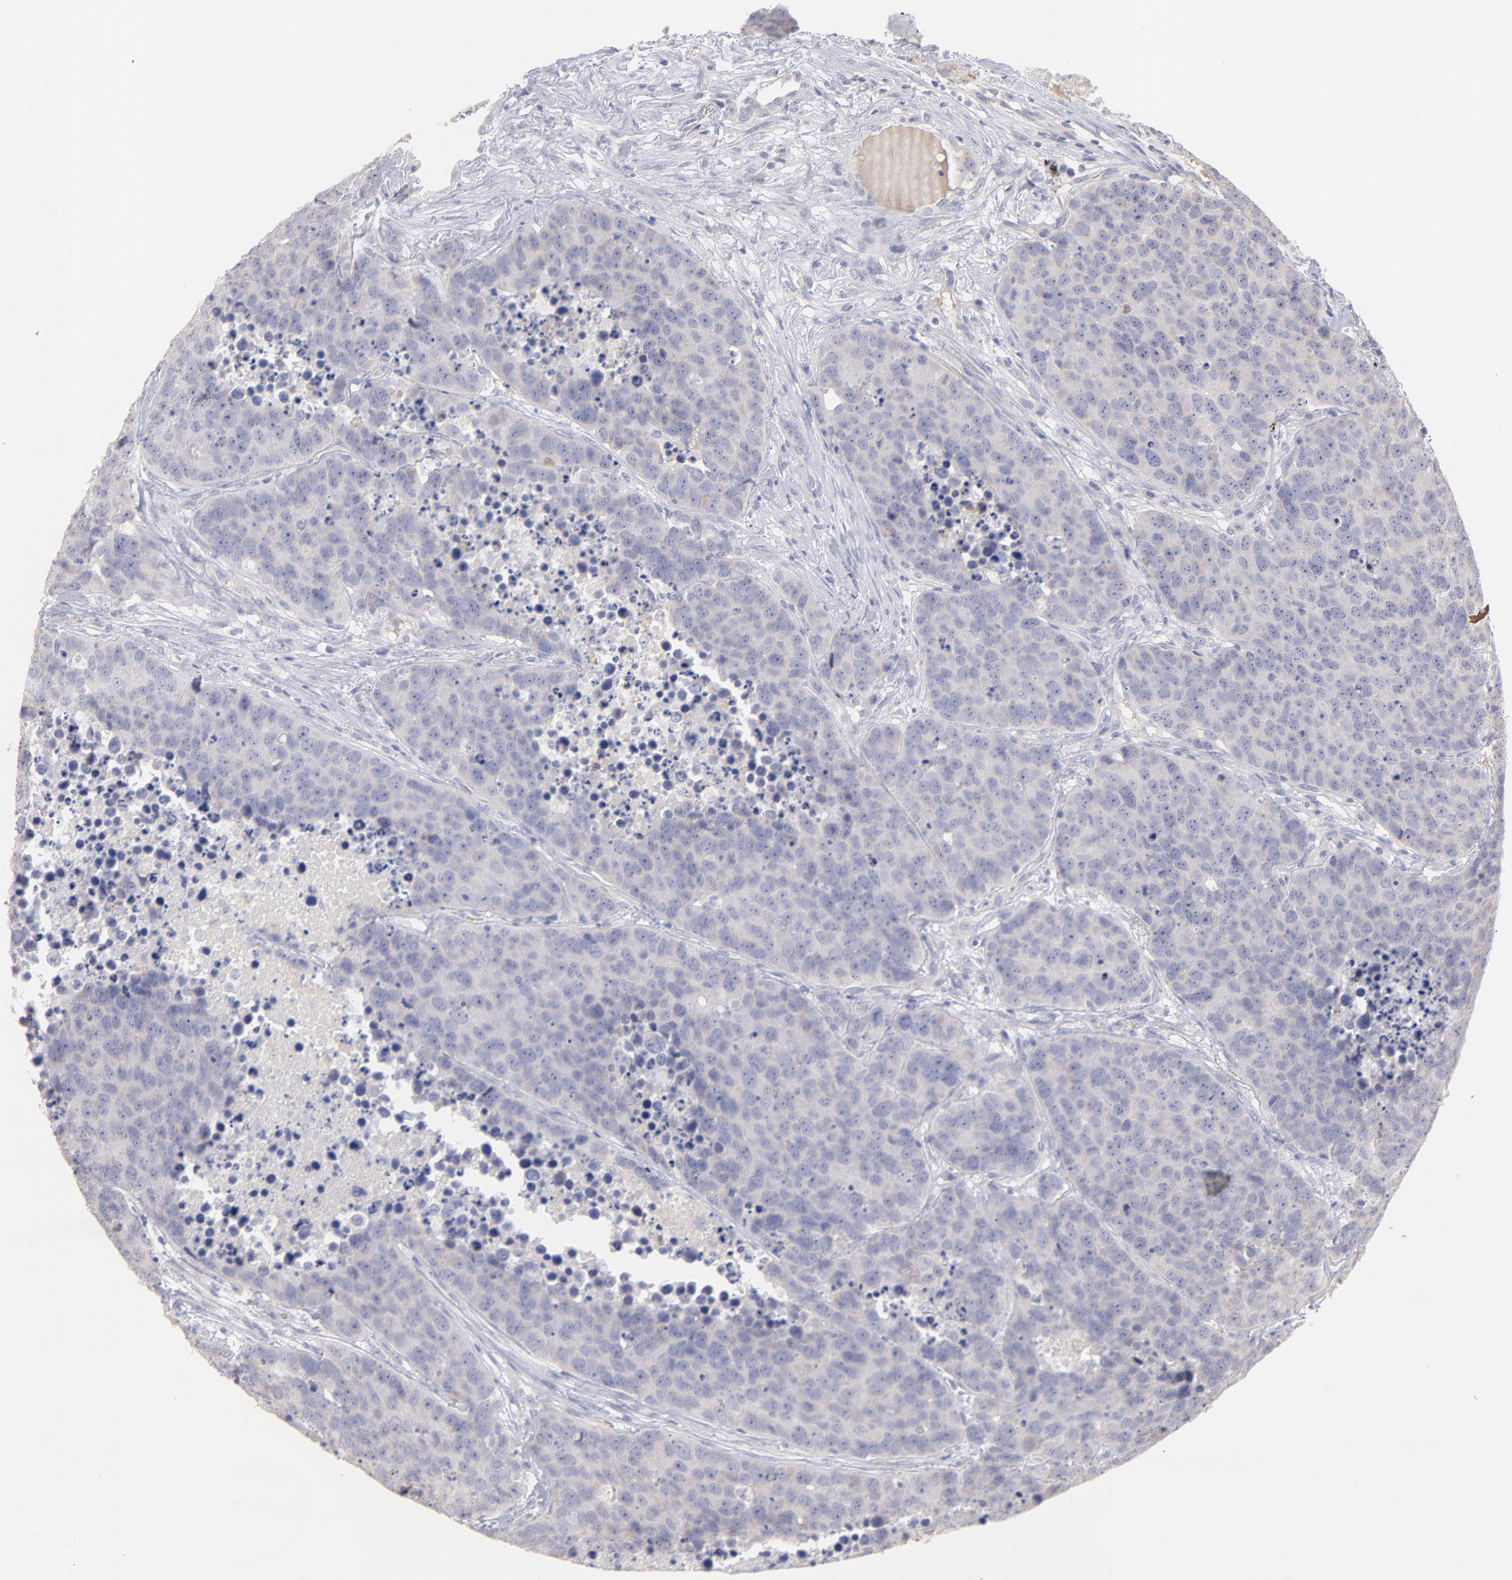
{"staining": {"intensity": "negative", "quantity": "none", "location": "none"}, "tissue": "carcinoid", "cell_type": "Tumor cells", "image_type": "cancer", "snomed": [{"axis": "morphology", "description": "Carcinoid, malignant, NOS"}, {"axis": "topography", "description": "Lung"}], "caption": "Immunohistochemical staining of carcinoid displays no significant positivity in tumor cells.", "gene": "F13B", "patient": {"sex": "male", "age": 60}}